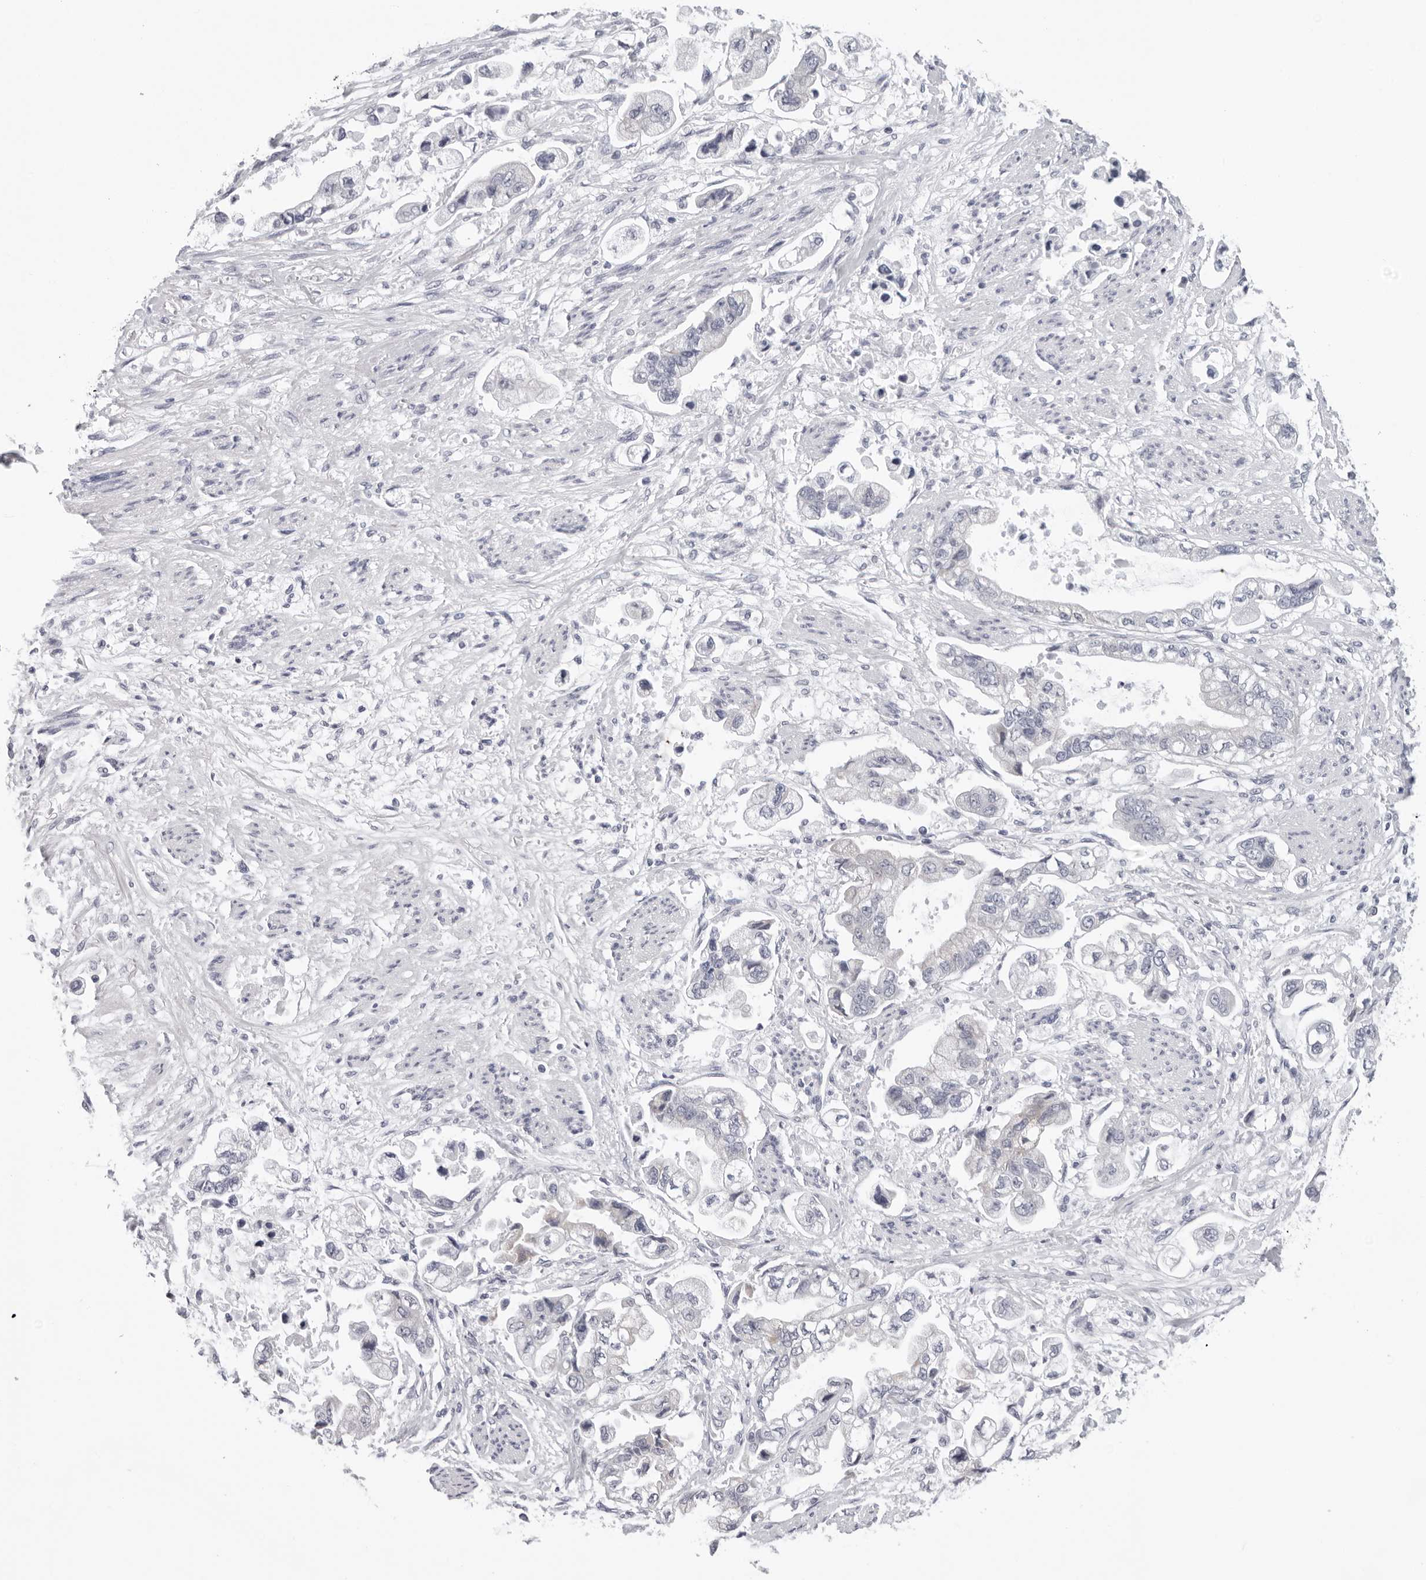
{"staining": {"intensity": "negative", "quantity": "none", "location": "none"}, "tissue": "stomach cancer", "cell_type": "Tumor cells", "image_type": "cancer", "snomed": [{"axis": "morphology", "description": "Adenocarcinoma, NOS"}, {"axis": "topography", "description": "Stomach"}], "caption": "An immunohistochemistry (IHC) image of stomach cancer (adenocarcinoma) is shown. There is no staining in tumor cells of stomach cancer (adenocarcinoma). (Immunohistochemistry (ihc), brightfield microscopy, high magnification).", "gene": "CPT2", "patient": {"sex": "male", "age": 62}}